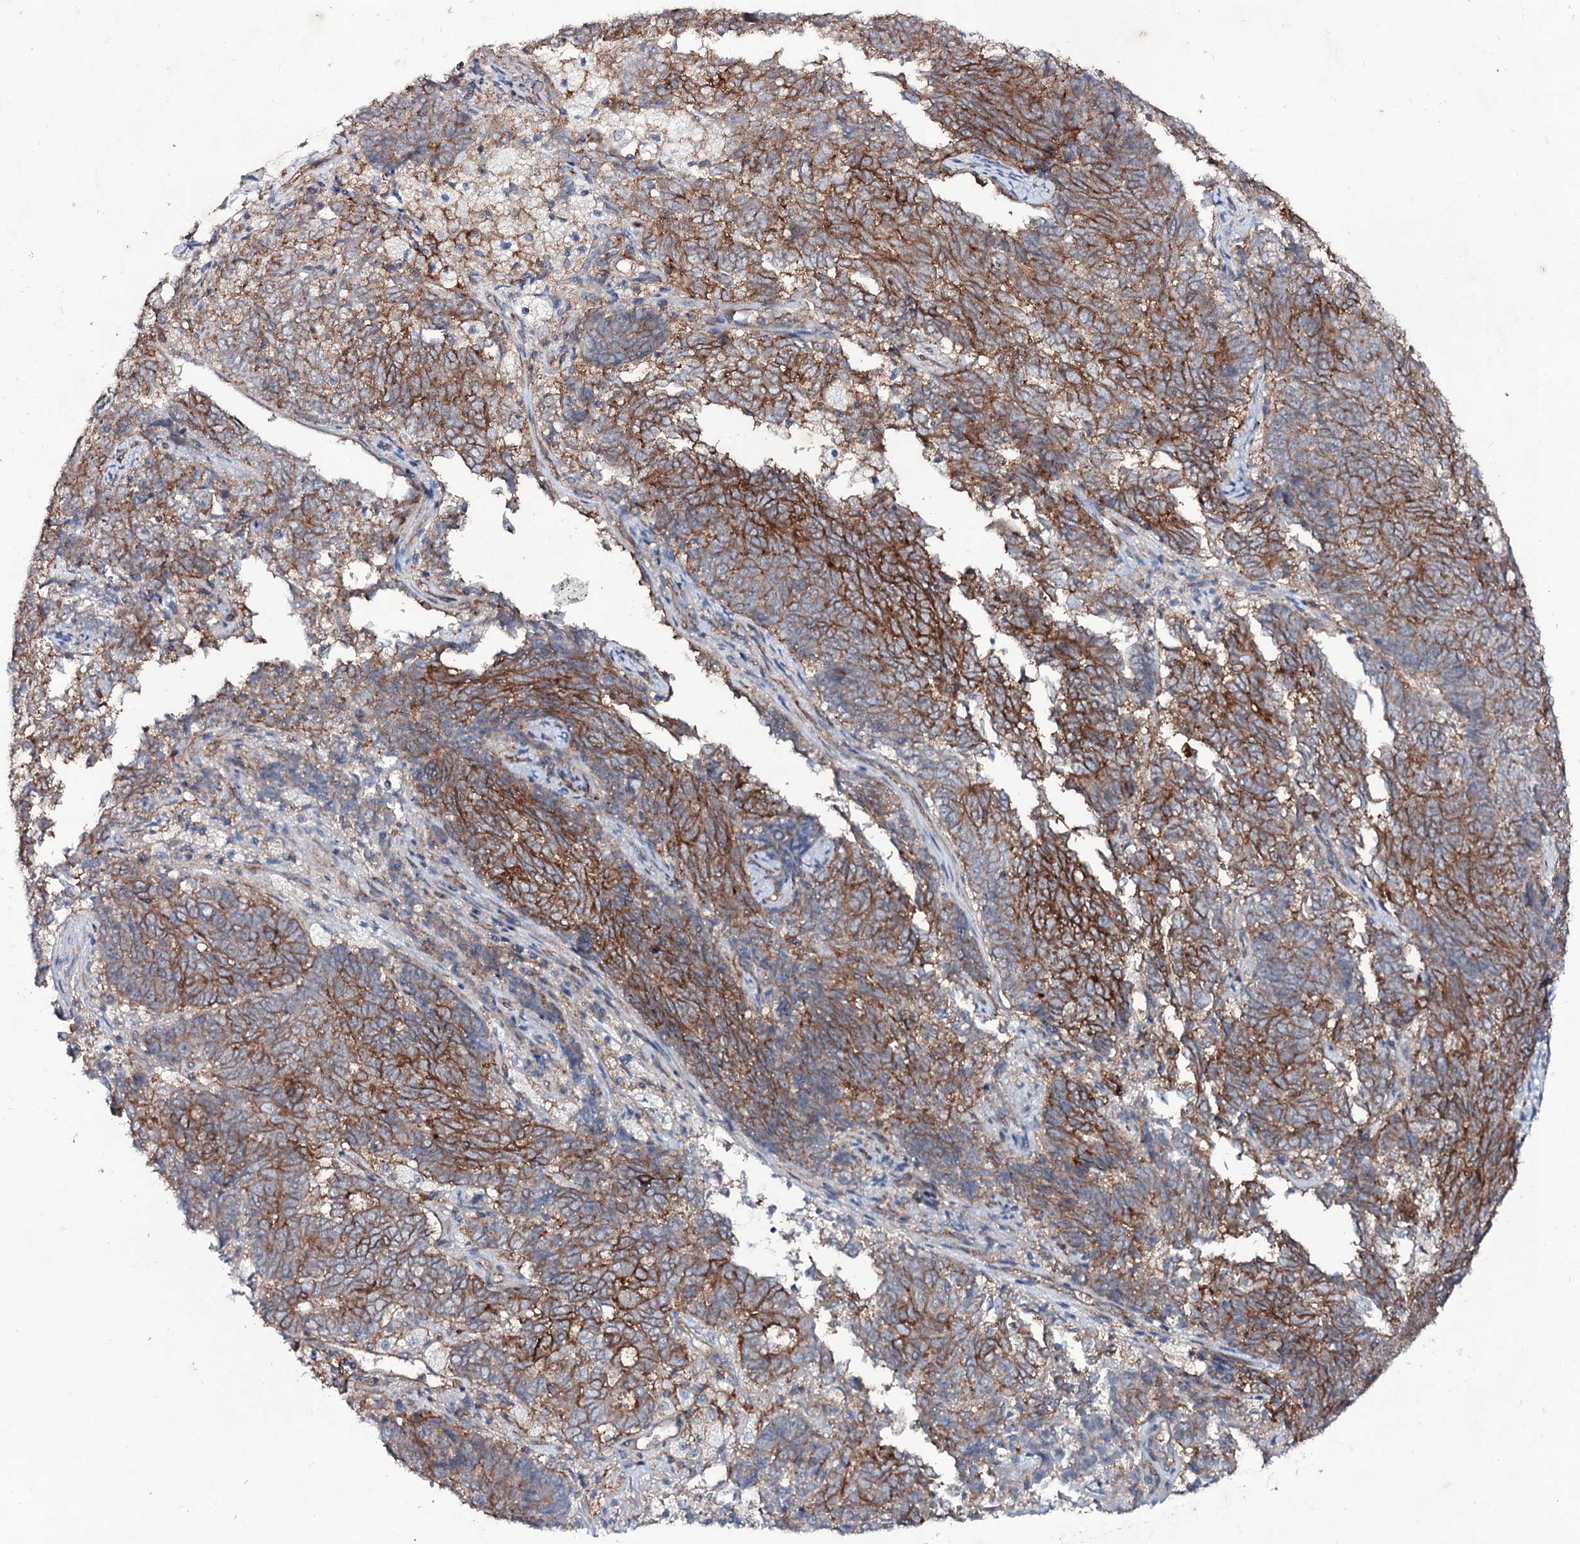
{"staining": {"intensity": "strong", "quantity": ">75%", "location": "cytoplasmic/membranous"}, "tissue": "endometrial cancer", "cell_type": "Tumor cells", "image_type": "cancer", "snomed": [{"axis": "morphology", "description": "Adenocarcinoma, NOS"}, {"axis": "topography", "description": "Endometrium"}], "caption": "Immunohistochemistry micrograph of human adenocarcinoma (endometrial) stained for a protein (brown), which demonstrates high levels of strong cytoplasmic/membranous staining in approximately >75% of tumor cells.", "gene": "SNAP23", "patient": {"sex": "female", "age": 80}}